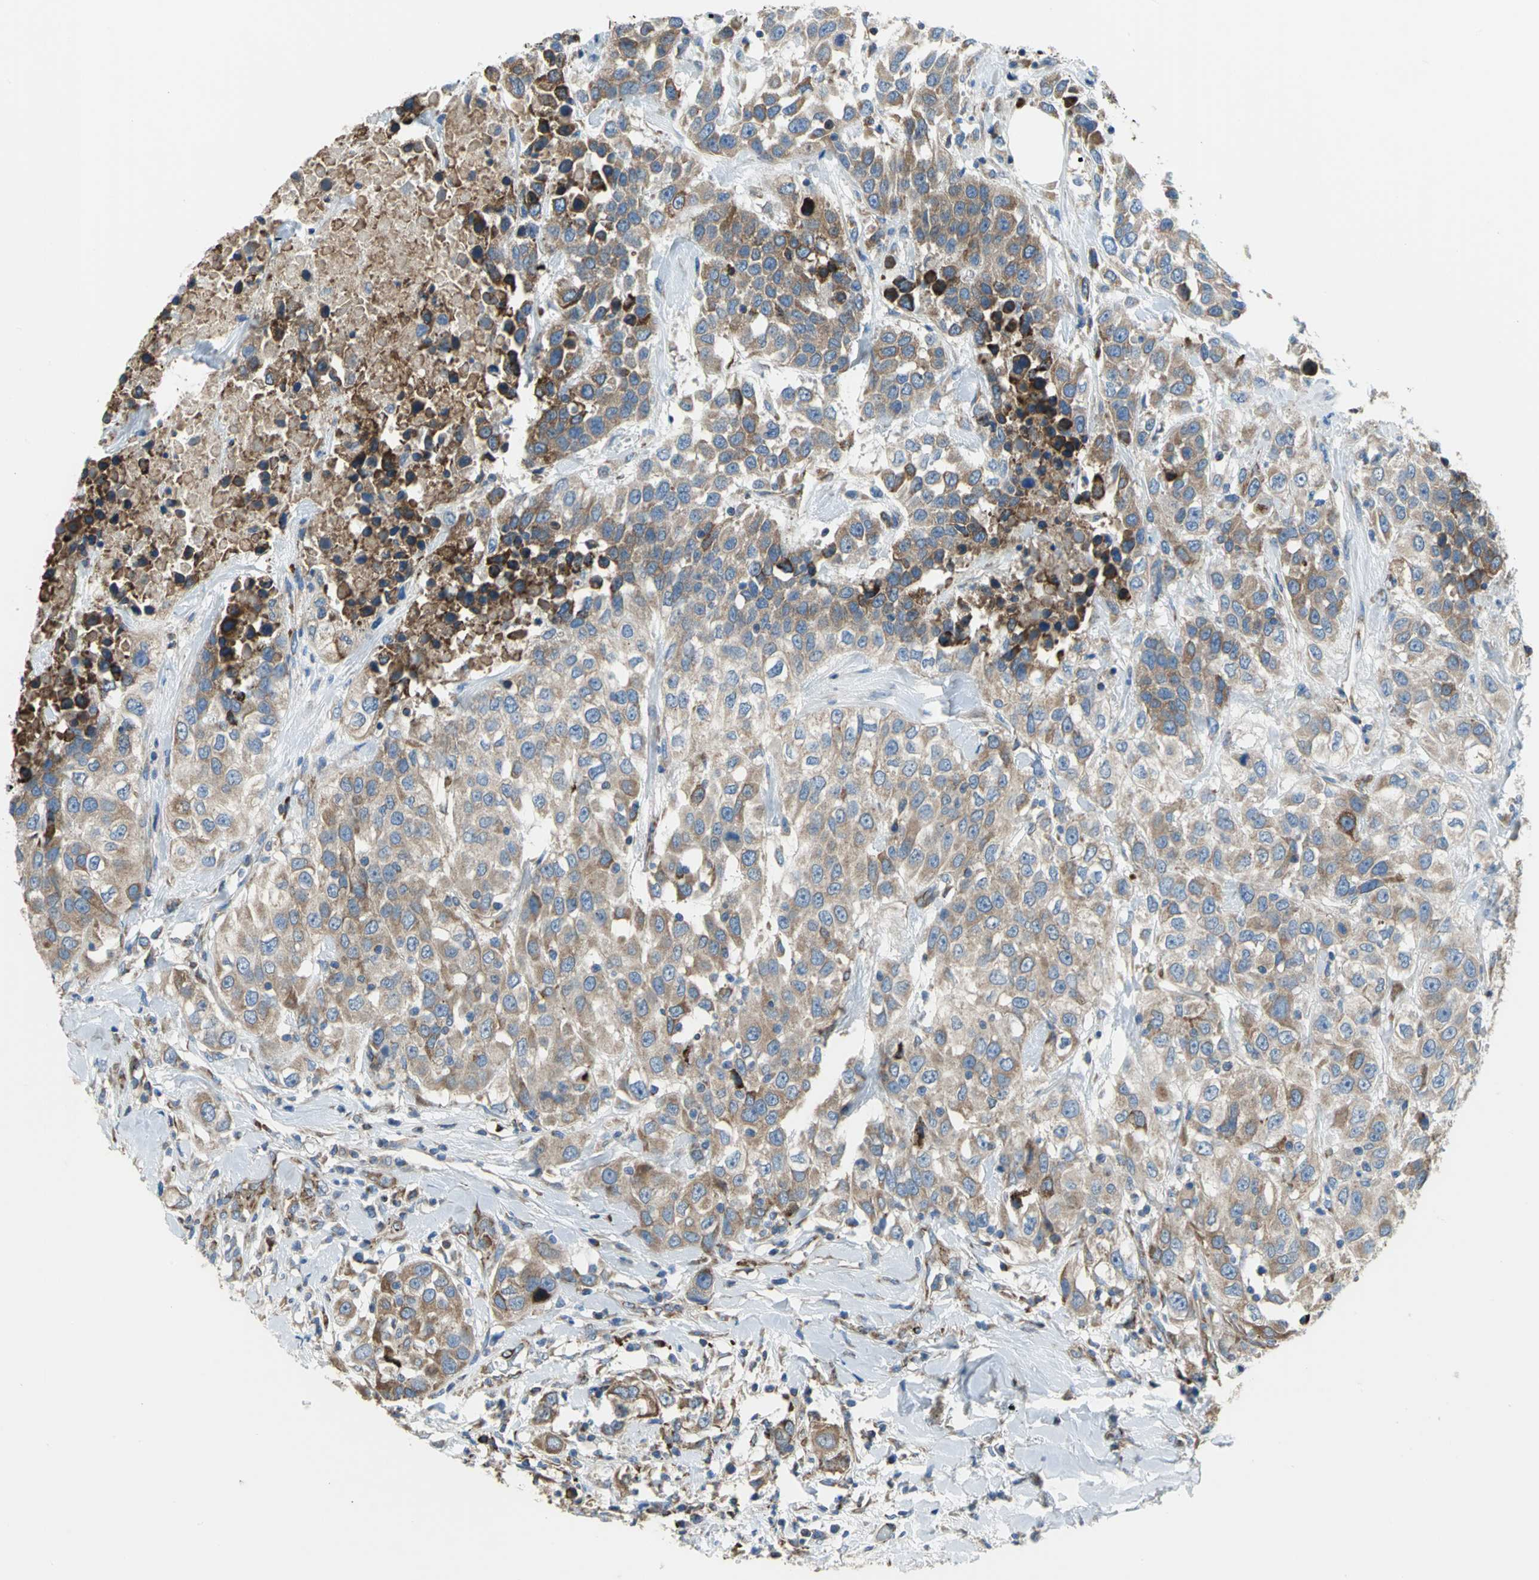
{"staining": {"intensity": "strong", "quantity": ">75%", "location": "cytoplasmic/membranous"}, "tissue": "urothelial cancer", "cell_type": "Tumor cells", "image_type": "cancer", "snomed": [{"axis": "morphology", "description": "Urothelial carcinoma, High grade"}, {"axis": "topography", "description": "Urinary bladder"}], "caption": "Approximately >75% of tumor cells in high-grade urothelial carcinoma reveal strong cytoplasmic/membranous protein expression as visualized by brown immunohistochemical staining.", "gene": "TULP4", "patient": {"sex": "female", "age": 80}}